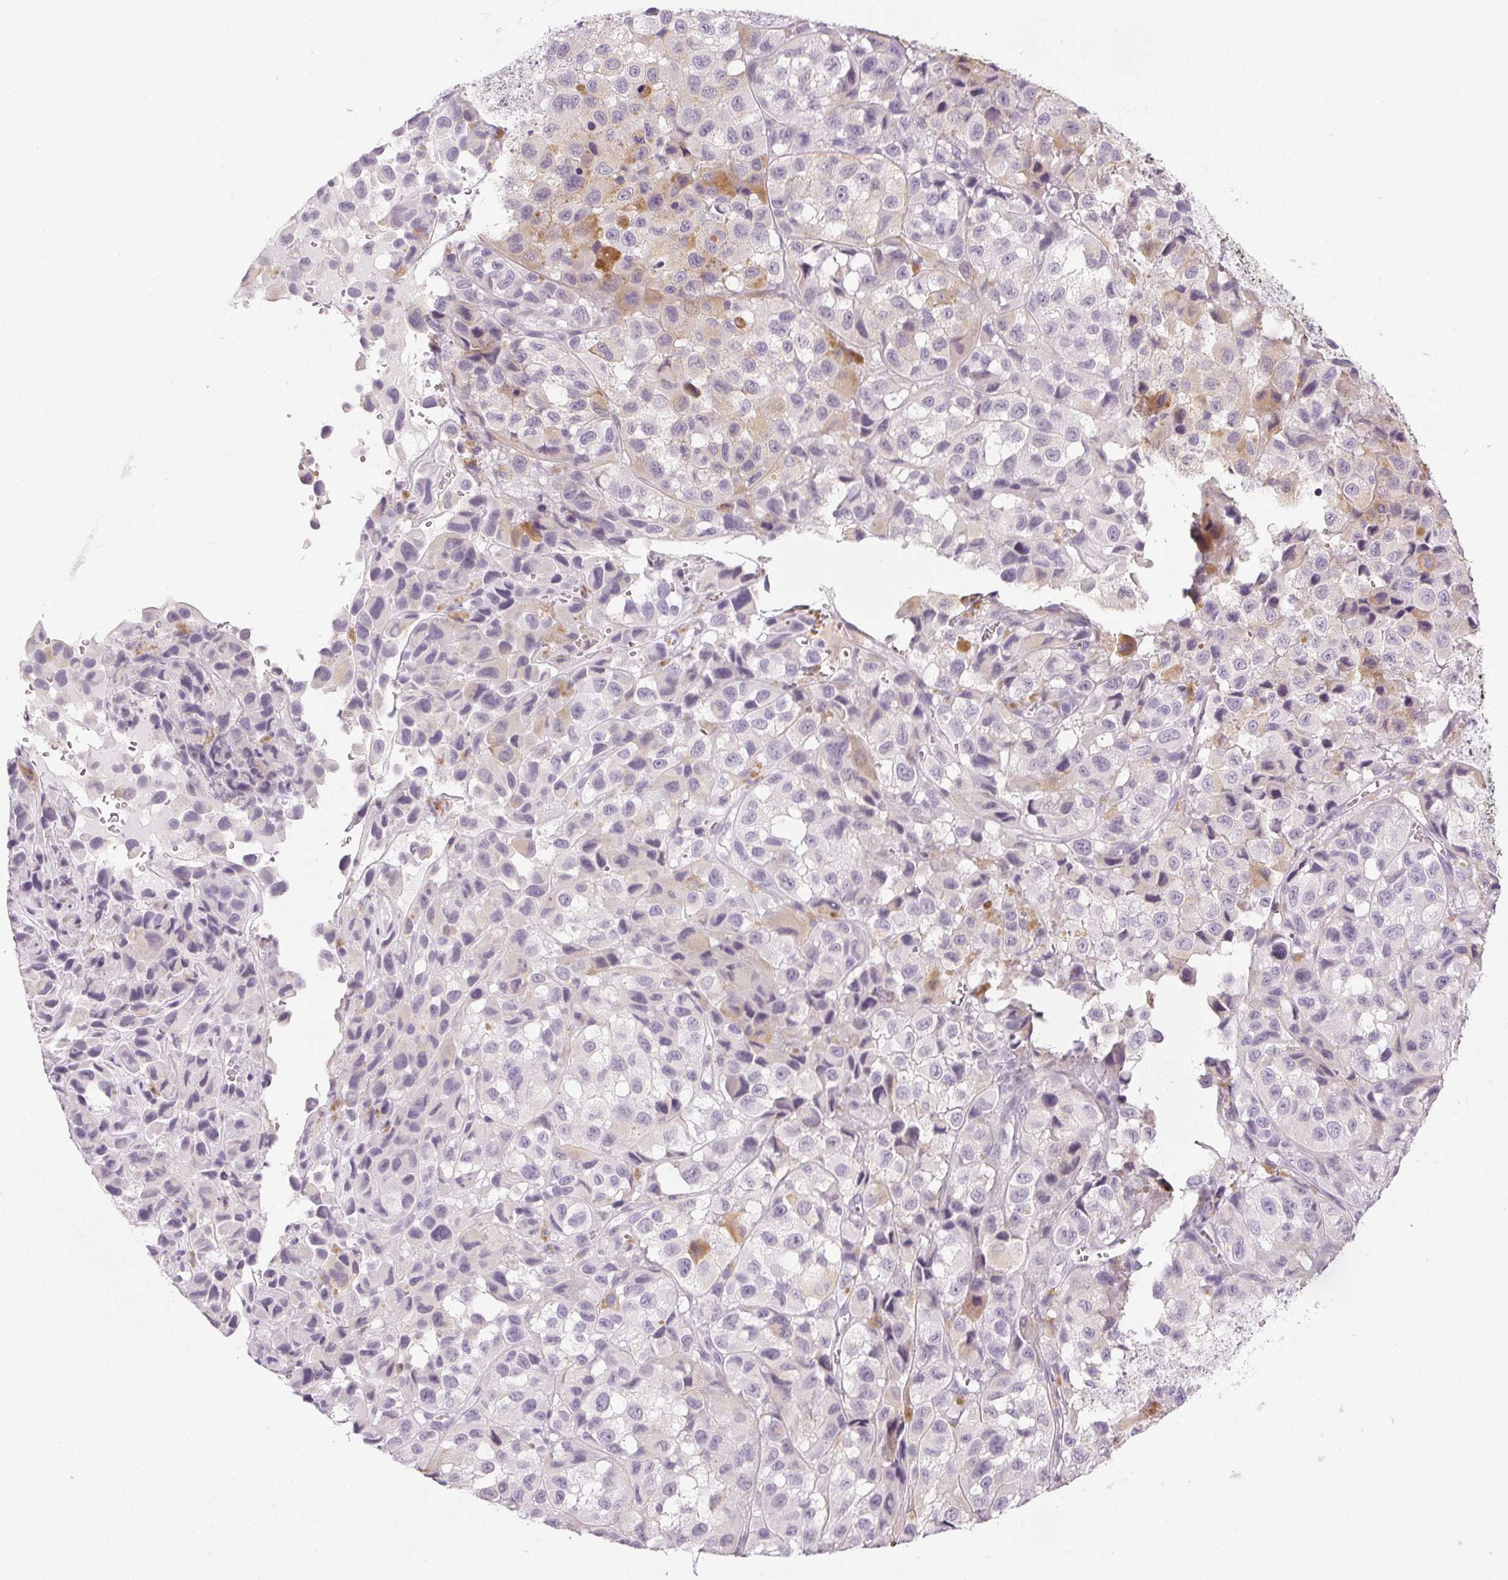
{"staining": {"intensity": "negative", "quantity": "none", "location": "none"}, "tissue": "melanoma", "cell_type": "Tumor cells", "image_type": "cancer", "snomed": [{"axis": "morphology", "description": "Malignant melanoma, NOS"}, {"axis": "topography", "description": "Skin"}], "caption": "A histopathology image of human melanoma is negative for staining in tumor cells. (IHC, brightfield microscopy, high magnification).", "gene": "COL7A1", "patient": {"sex": "male", "age": 93}}